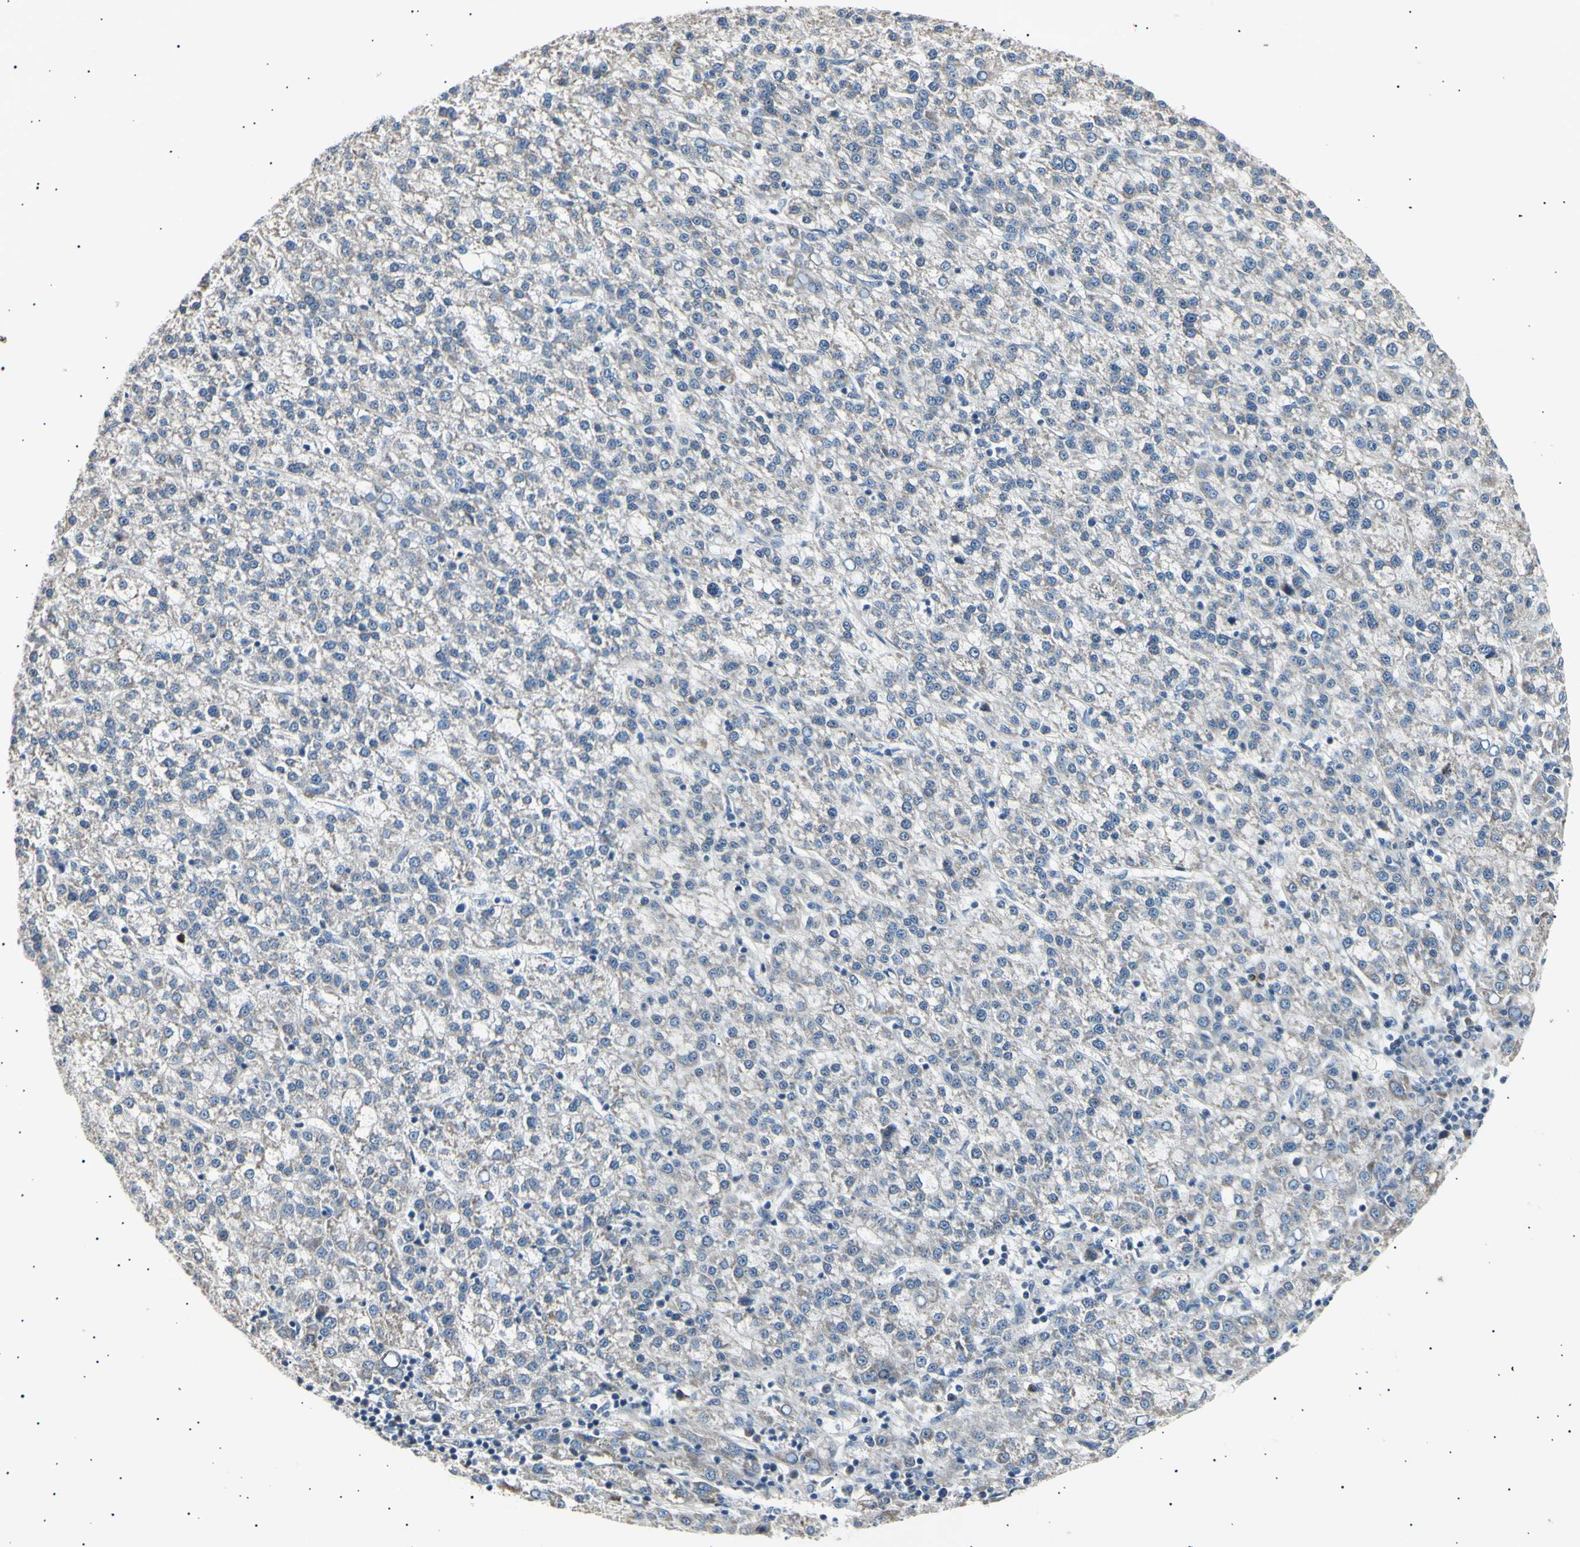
{"staining": {"intensity": "weak", "quantity": ">75%", "location": "cytoplasmic/membranous"}, "tissue": "liver cancer", "cell_type": "Tumor cells", "image_type": "cancer", "snomed": [{"axis": "morphology", "description": "Carcinoma, Hepatocellular, NOS"}, {"axis": "topography", "description": "Liver"}], "caption": "About >75% of tumor cells in liver cancer (hepatocellular carcinoma) reveal weak cytoplasmic/membranous protein positivity as visualized by brown immunohistochemical staining.", "gene": "ITGA6", "patient": {"sex": "female", "age": 58}}